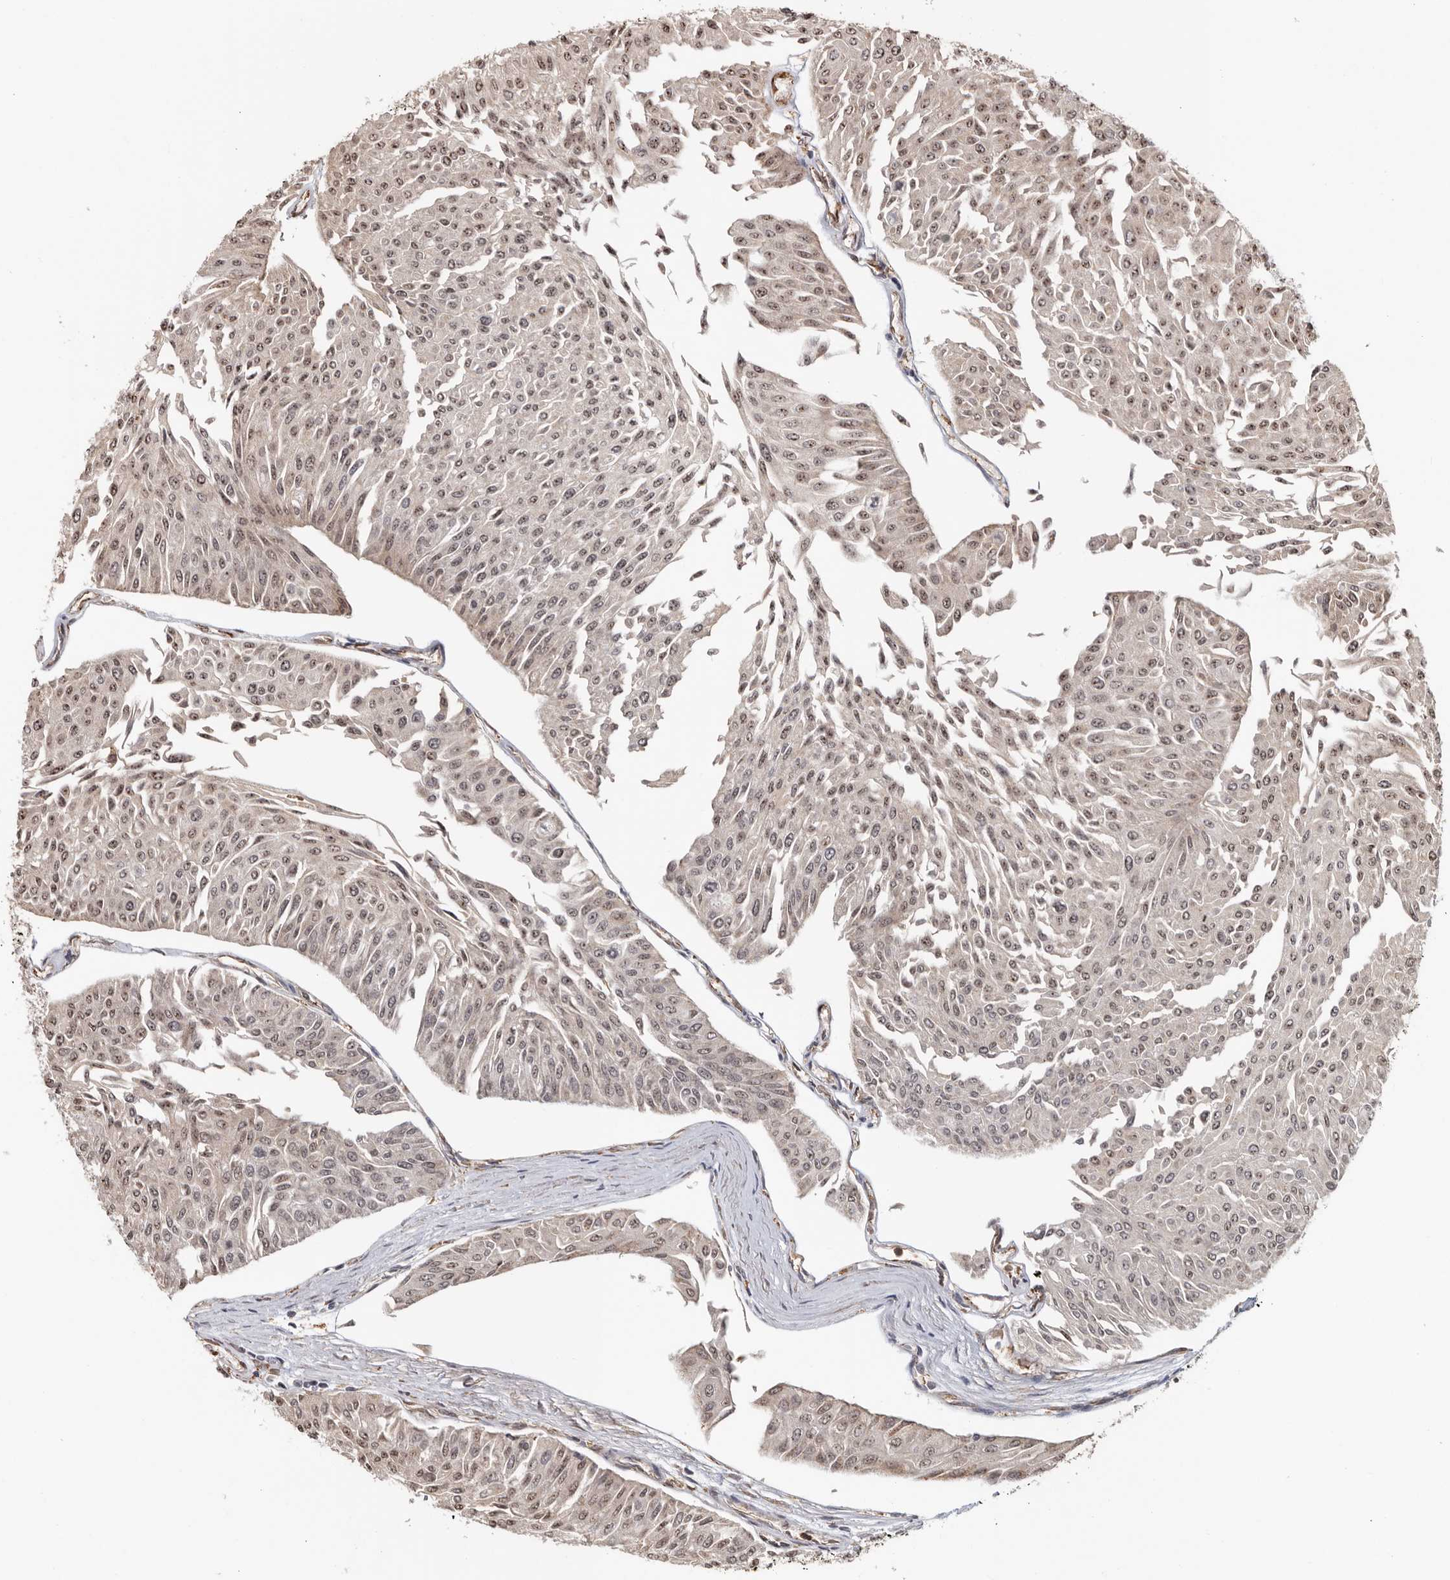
{"staining": {"intensity": "weak", "quantity": ">75%", "location": "nuclear"}, "tissue": "urothelial cancer", "cell_type": "Tumor cells", "image_type": "cancer", "snomed": [{"axis": "morphology", "description": "Urothelial carcinoma, Low grade"}, {"axis": "topography", "description": "Urinary bladder"}], "caption": "Human urothelial carcinoma (low-grade) stained with a protein marker displays weak staining in tumor cells.", "gene": "ZNF83", "patient": {"sex": "male", "age": 67}}